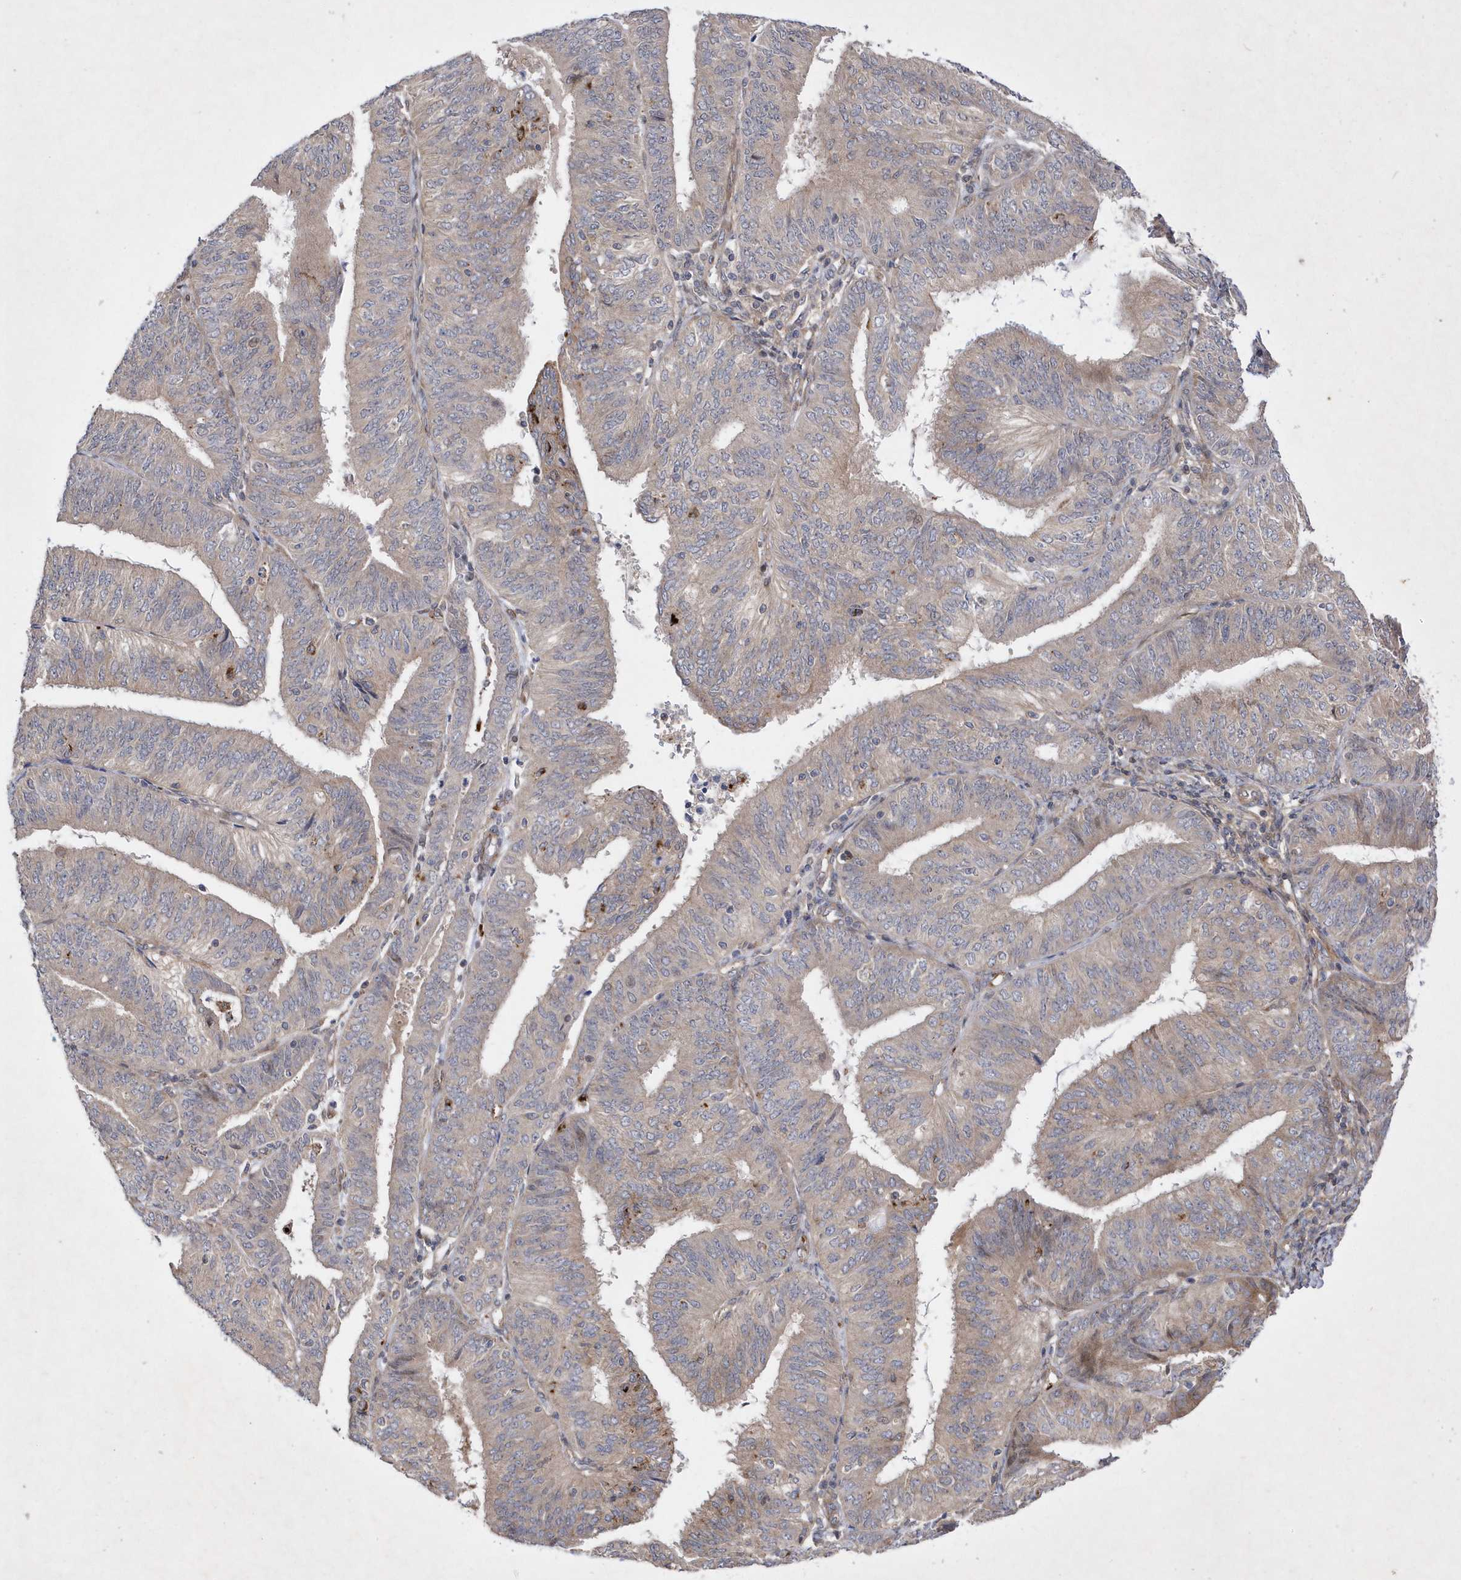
{"staining": {"intensity": "moderate", "quantity": "<25%", "location": "cytoplasmic/membranous"}, "tissue": "endometrial cancer", "cell_type": "Tumor cells", "image_type": "cancer", "snomed": [{"axis": "morphology", "description": "Adenocarcinoma, NOS"}, {"axis": "topography", "description": "Endometrium"}], "caption": "A micrograph of human adenocarcinoma (endometrial) stained for a protein exhibits moderate cytoplasmic/membranous brown staining in tumor cells. The staining was performed using DAB (3,3'-diaminobenzidine), with brown indicating positive protein expression. Nuclei are stained blue with hematoxylin.", "gene": "LONRF2", "patient": {"sex": "female", "age": 58}}